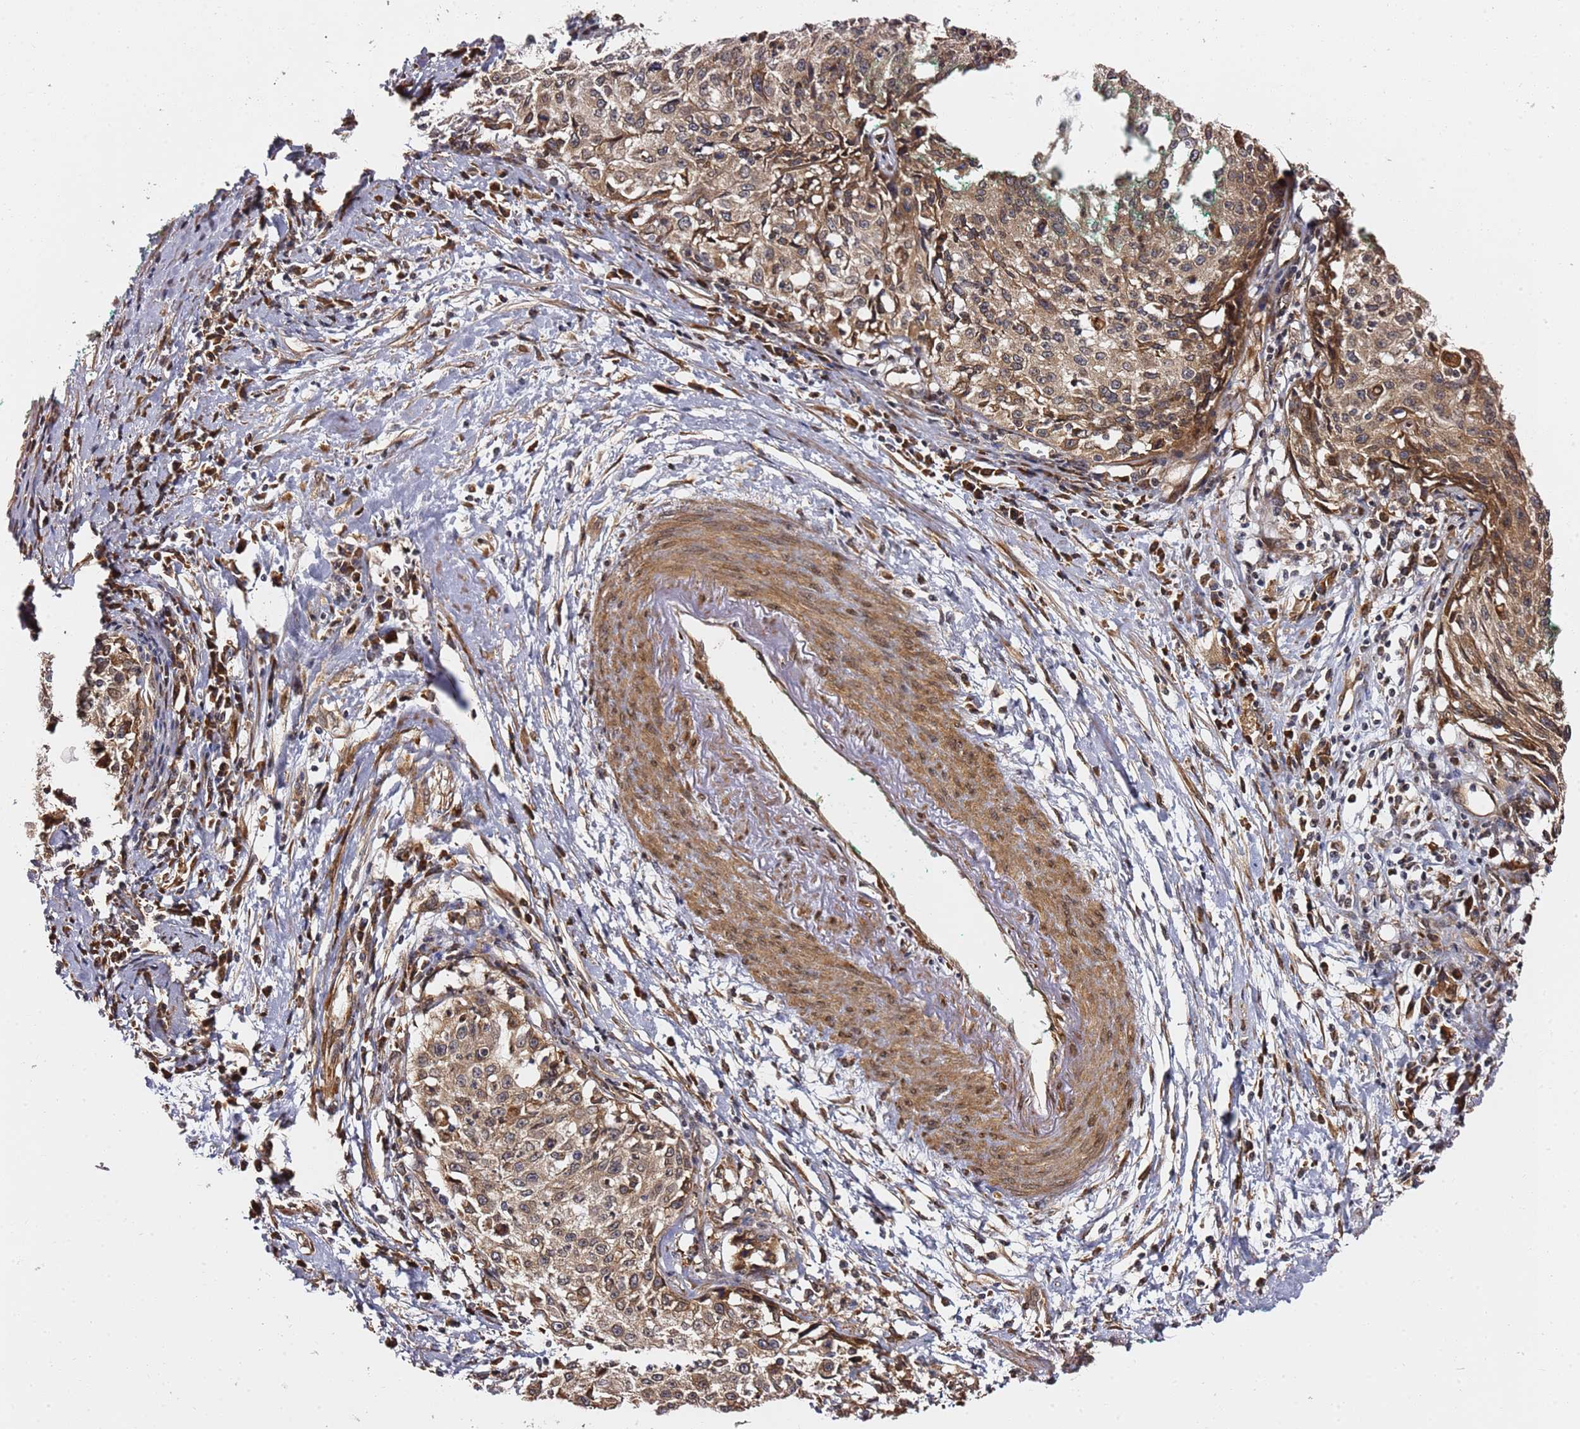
{"staining": {"intensity": "moderate", "quantity": ">75%", "location": "cytoplasmic/membranous"}, "tissue": "cervical cancer", "cell_type": "Tumor cells", "image_type": "cancer", "snomed": [{"axis": "morphology", "description": "Squamous cell carcinoma, NOS"}, {"axis": "topography", "description": "Cervix"}], "caption": "This photomicrograph displays cervical cancer stained with IHC to label a protein in brown. The cytoplasmic/membranous of tumor cells show moderate positivity for the protein. Nuclei are counter-stained blue.", "gene": "PRKAB2", "patient": {"sex": "female", "age": 57}}